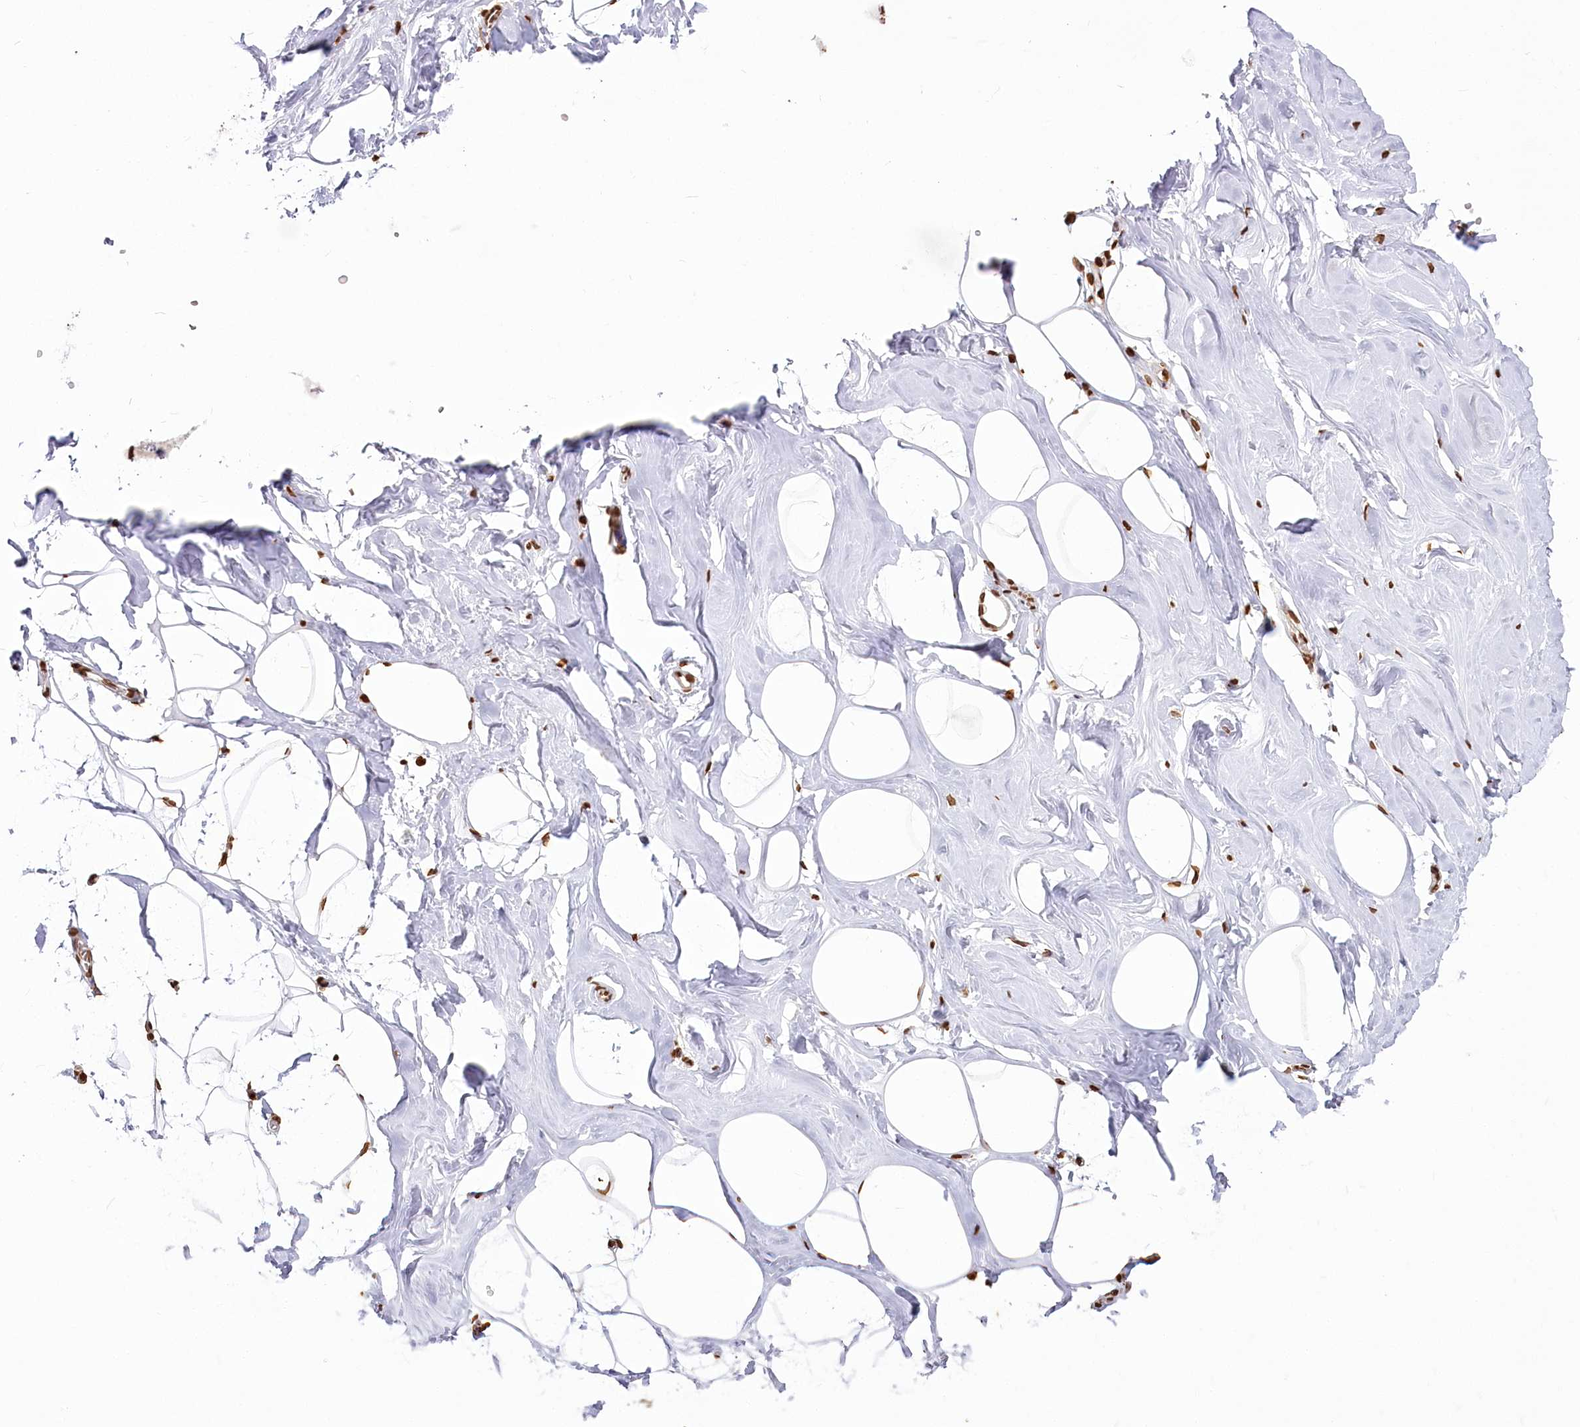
{"staining": {"intensity": "strong", "quantity": ">75%", "location": "nuclear"}, "tissue": "adipose tissue", "cell_type": "Adipocytes", "image_type": "normal", "snomed": [{"axis": "morphology", "description": "Normal tissue, NOS"}, {"axis": "morphology", "description": "Fibrosis, NOS"}, {"axis": "topography", "description": "Breast"}, {"axis": "topography", "description": "Adipose tissue"}], "caption": "A photomicrograph of adipose tissue stained for a protein exhibits strong nuclear brown staining in adipocytes. (IHC, brightfield microscopy, high magnification).", "gene": "FAM13A", "patient": {"sex": "female", "age": 39}}